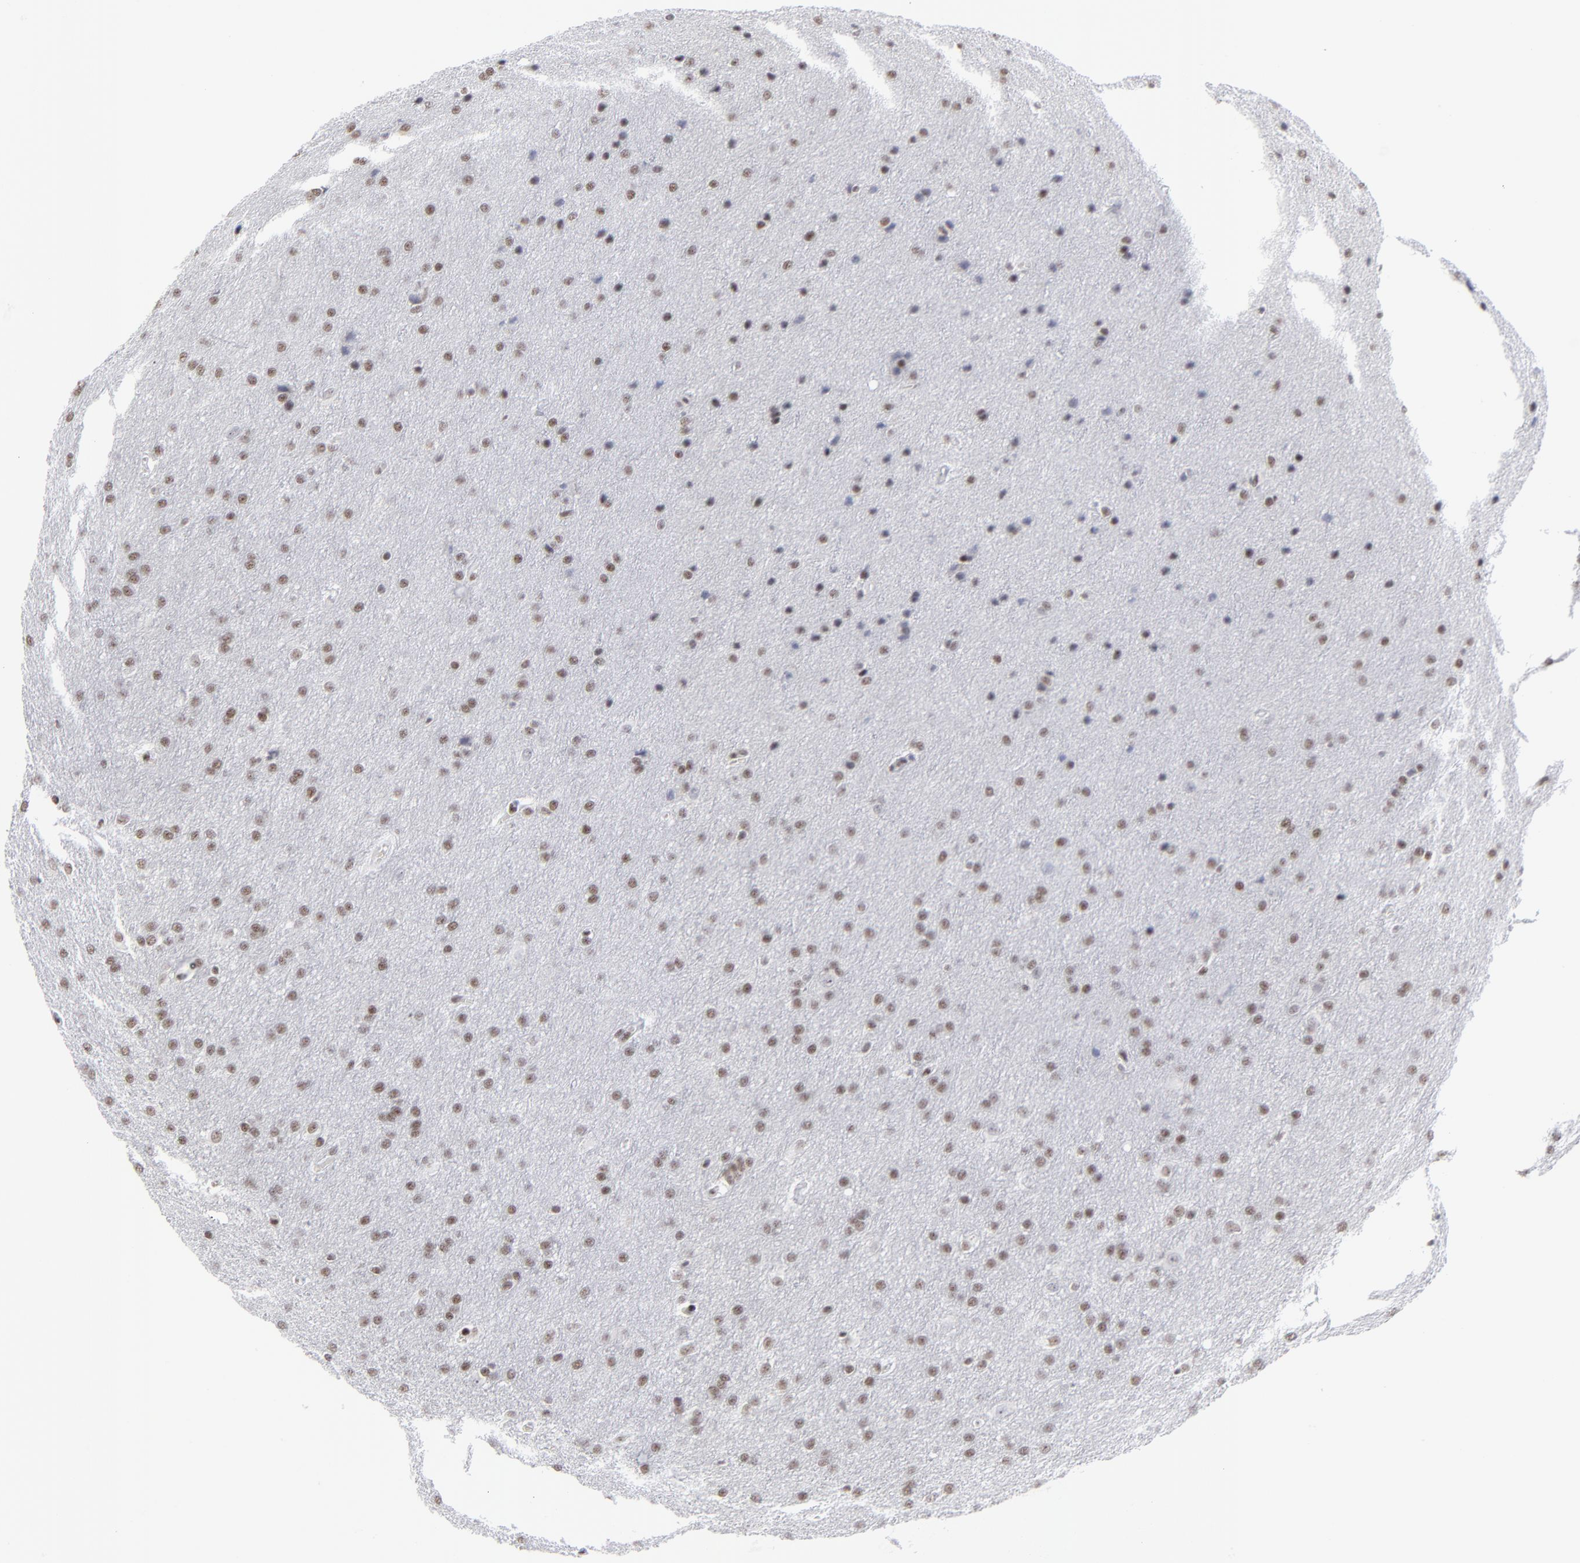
{"staining": {"intensity": "weak", "quantity": "25%-75%", "location": "nuclear"}, "tissue": "glioma", "cell_type": "Tumor cells", "image_type": "cancer", "snomed": [{"axis": "morphology", "description": "Glioma, malignant, Low grade"}, {"axis": "topography", "description": "Brain"}], "caption": "Brown immunohistochemical staining in glioma shows weak nuclear staining in approximately 25%-75% of tumor cells.", "gene": "SP2", "patient": {"sex": "female", "age": 32}}